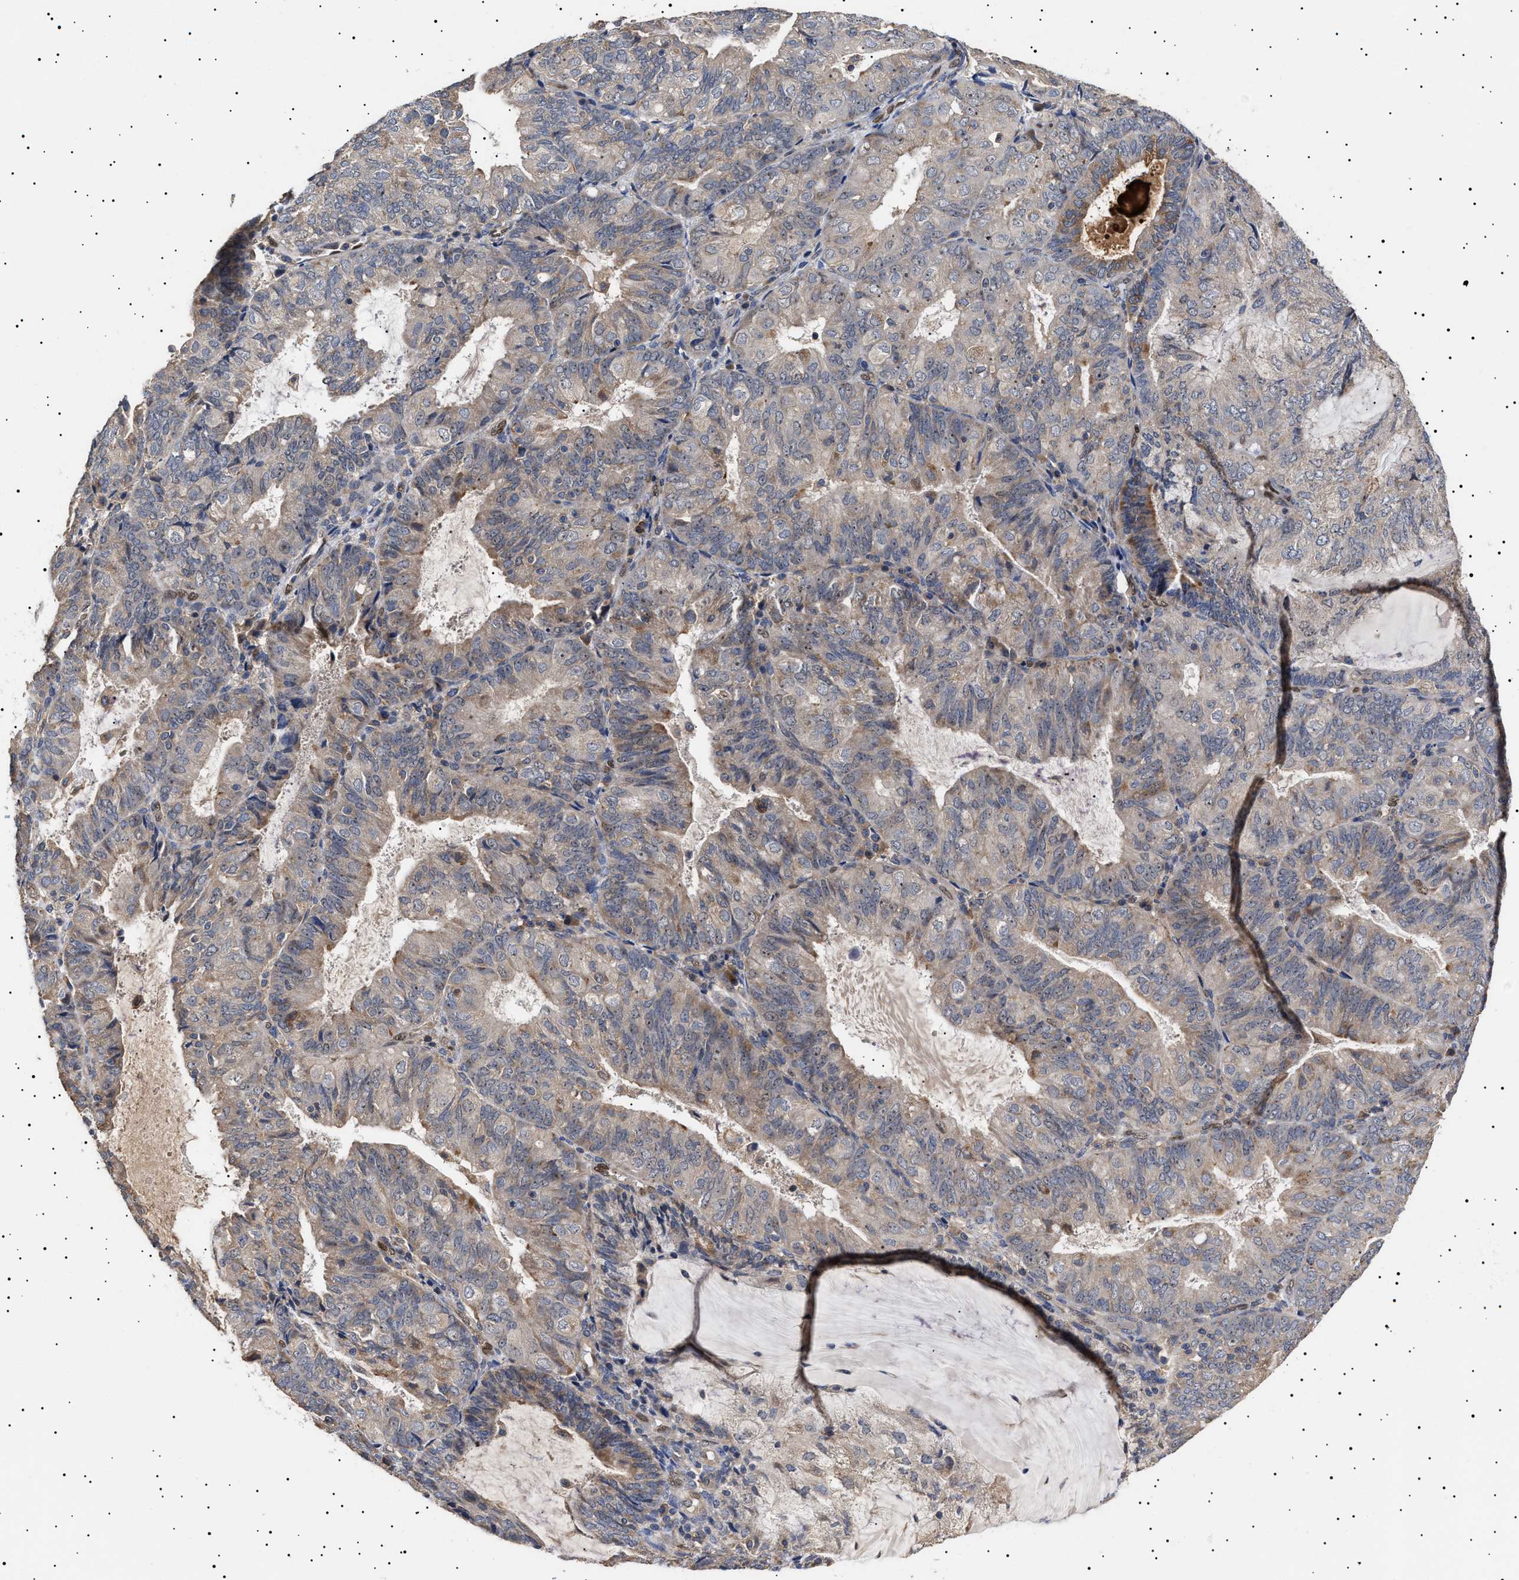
{"staining": {"intensity": "moderate", "quantity": "<25%", "location": "cytoplasmic/membranous"}, "tissue": "endometrial cancer", "cell_type": "Tumor cells", "image_type": "cancer", "snomed": [{"axis": "morphology", "description": "Adenocarcinoma, NOS"}, {"axis": "topography", "description": "Endometrium"}], "caption": "There is low levels of moderate cytoplasmic/membranous expression in tumor cells of endometrial adenocarcinoma, as demonstrated by immunohistochemical staining (brown color).", "gene": "KRBA1", "patient": {"sex": "female", "age": 81}}